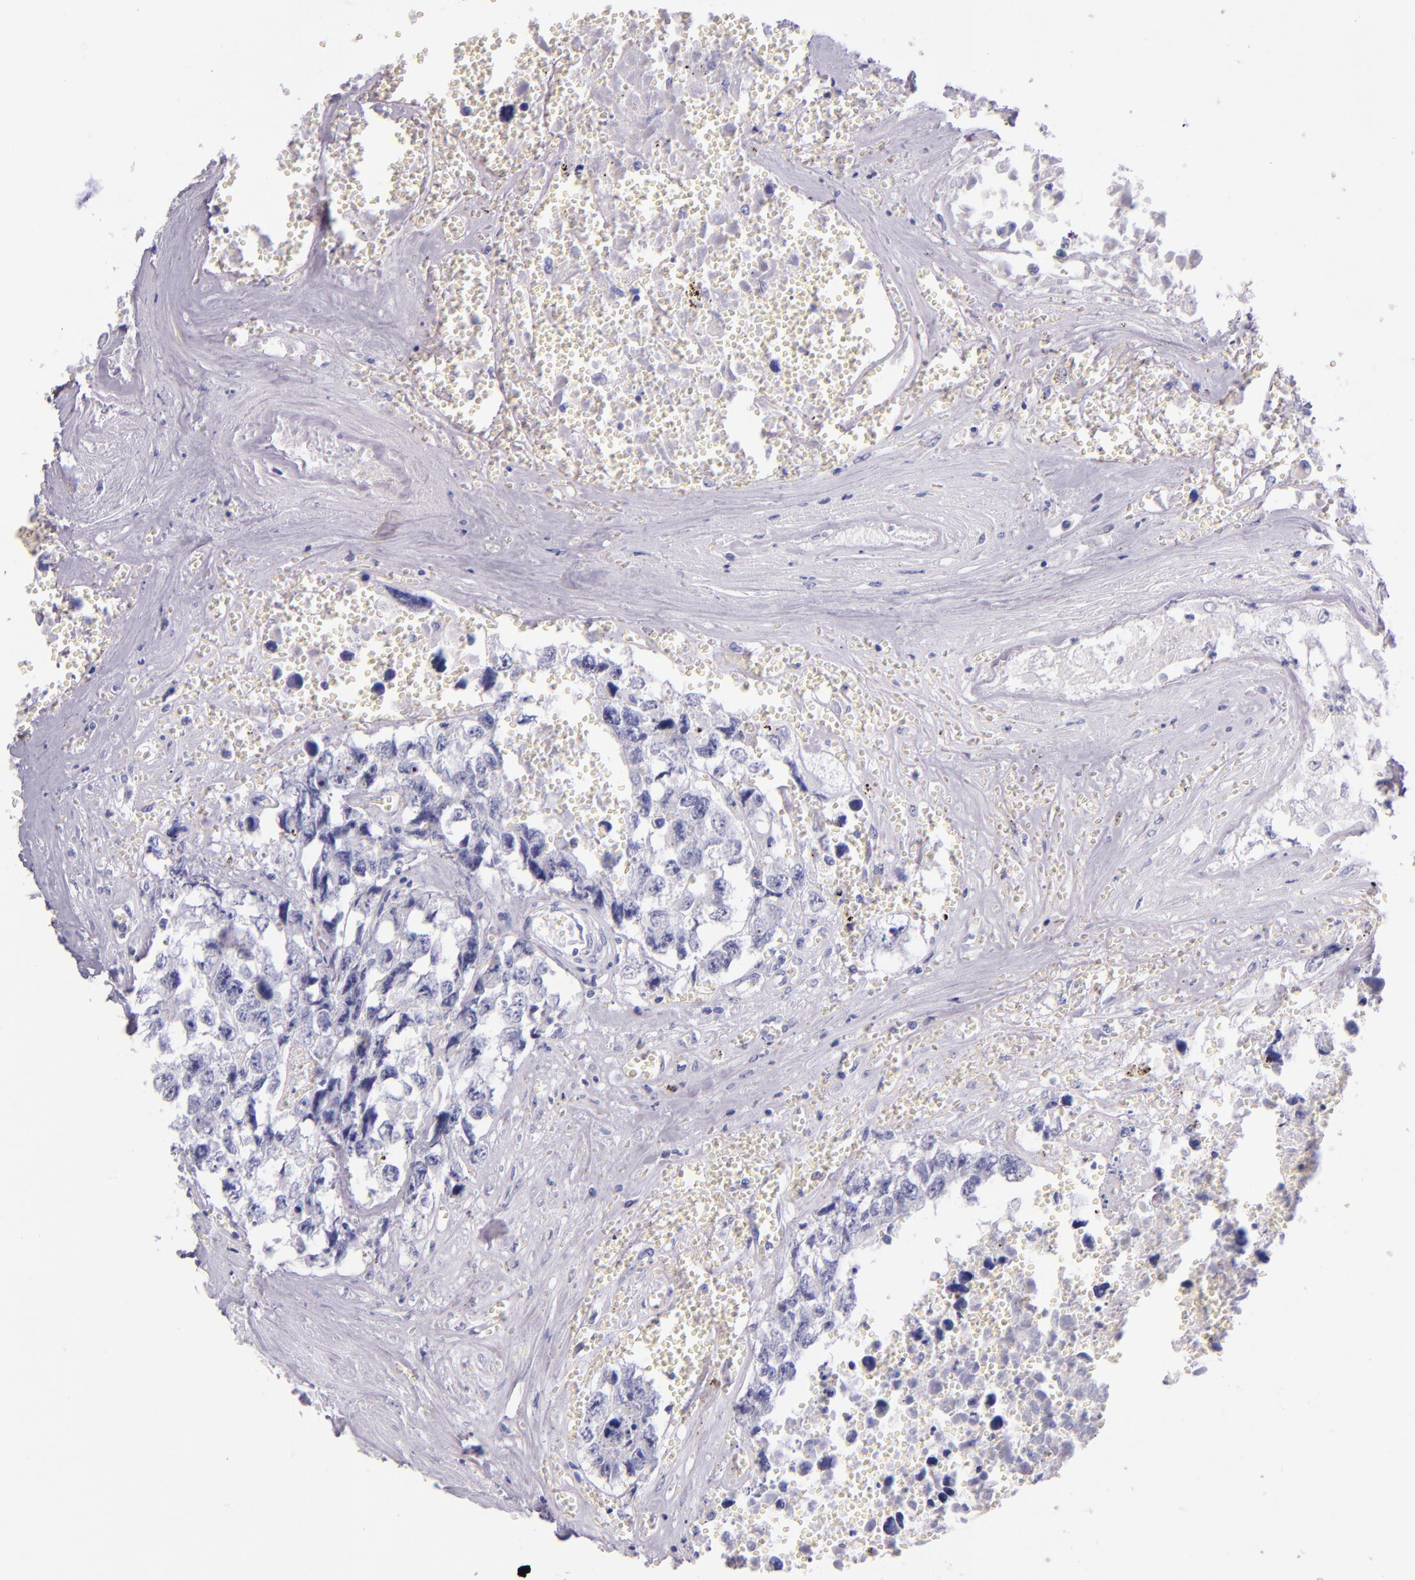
{"staining": {"intensity": "negative", "quantity": "none", "location": "none"}, "tissue": "testis cancer", "cell_type": "Tumor cells", "image_type": "cancer", "snomed": [{"axis": "morphology", "description": "Carcinoma, Embryonal, NOS"}, {"axis": "topography", "description": "Testis"}], "caption": "Tumor cells show no significant positivity in testis cancer.", "gene": "IRF4", "patient": {"sex": "male", "age": 31}}